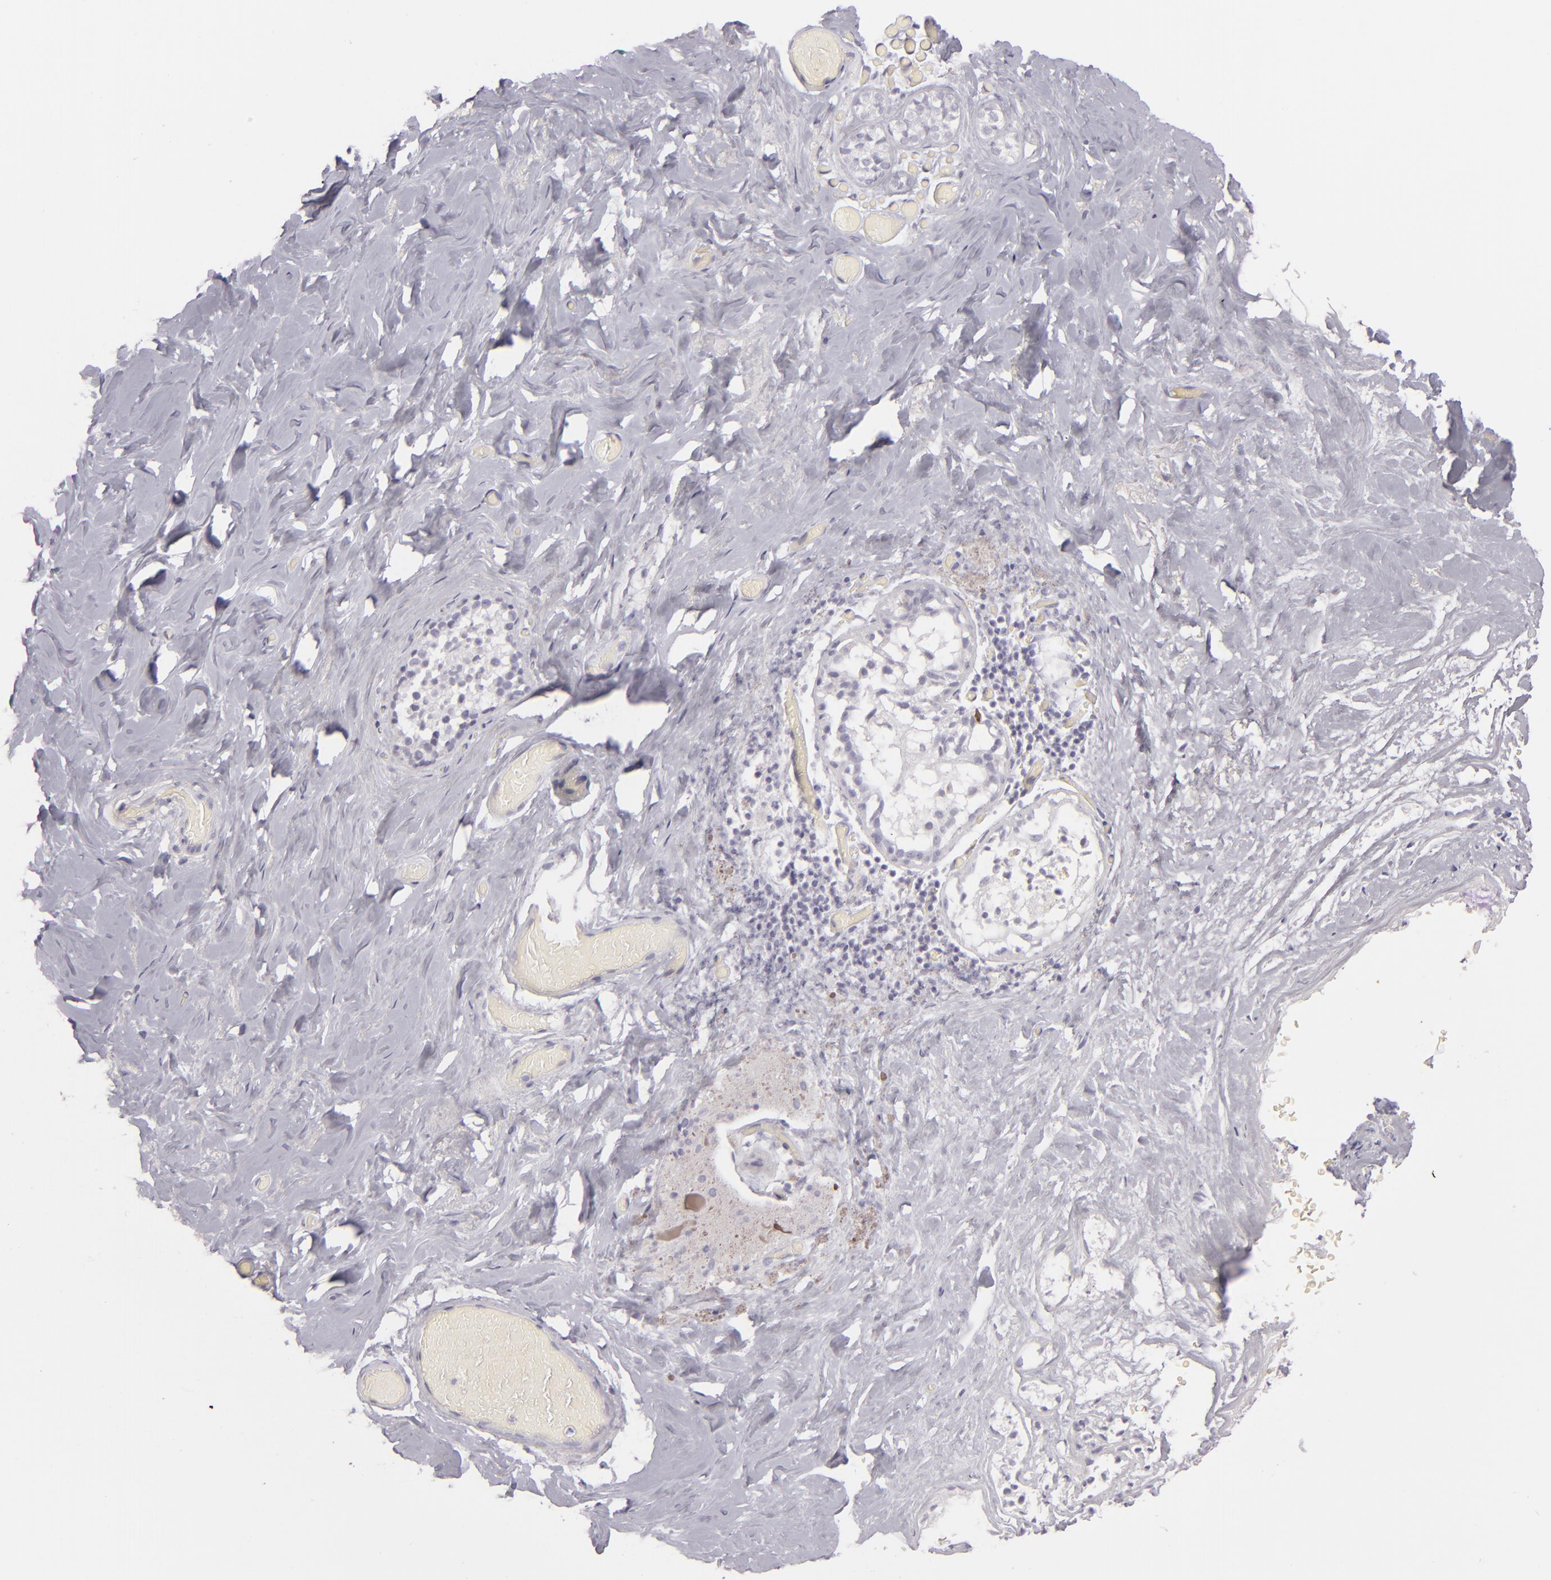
{"staining": {"intensity": "negative", "quantity": "none", "location": "none"}, "tissue": "breast", "cell_type": "Adipocytes", "image_type": "normal", "snomed": [{"axis": "morphology", "description": "Normal tissue, NOS"}, {"axis": "topography", "description": "Breast"}], "caption": "An immunohistochemistry (IHC) image of benign breast is shown. There is no staining in adipocytes of breast.", "gene": "CDX2", "patient": {"sex": "female", "age": 75}}